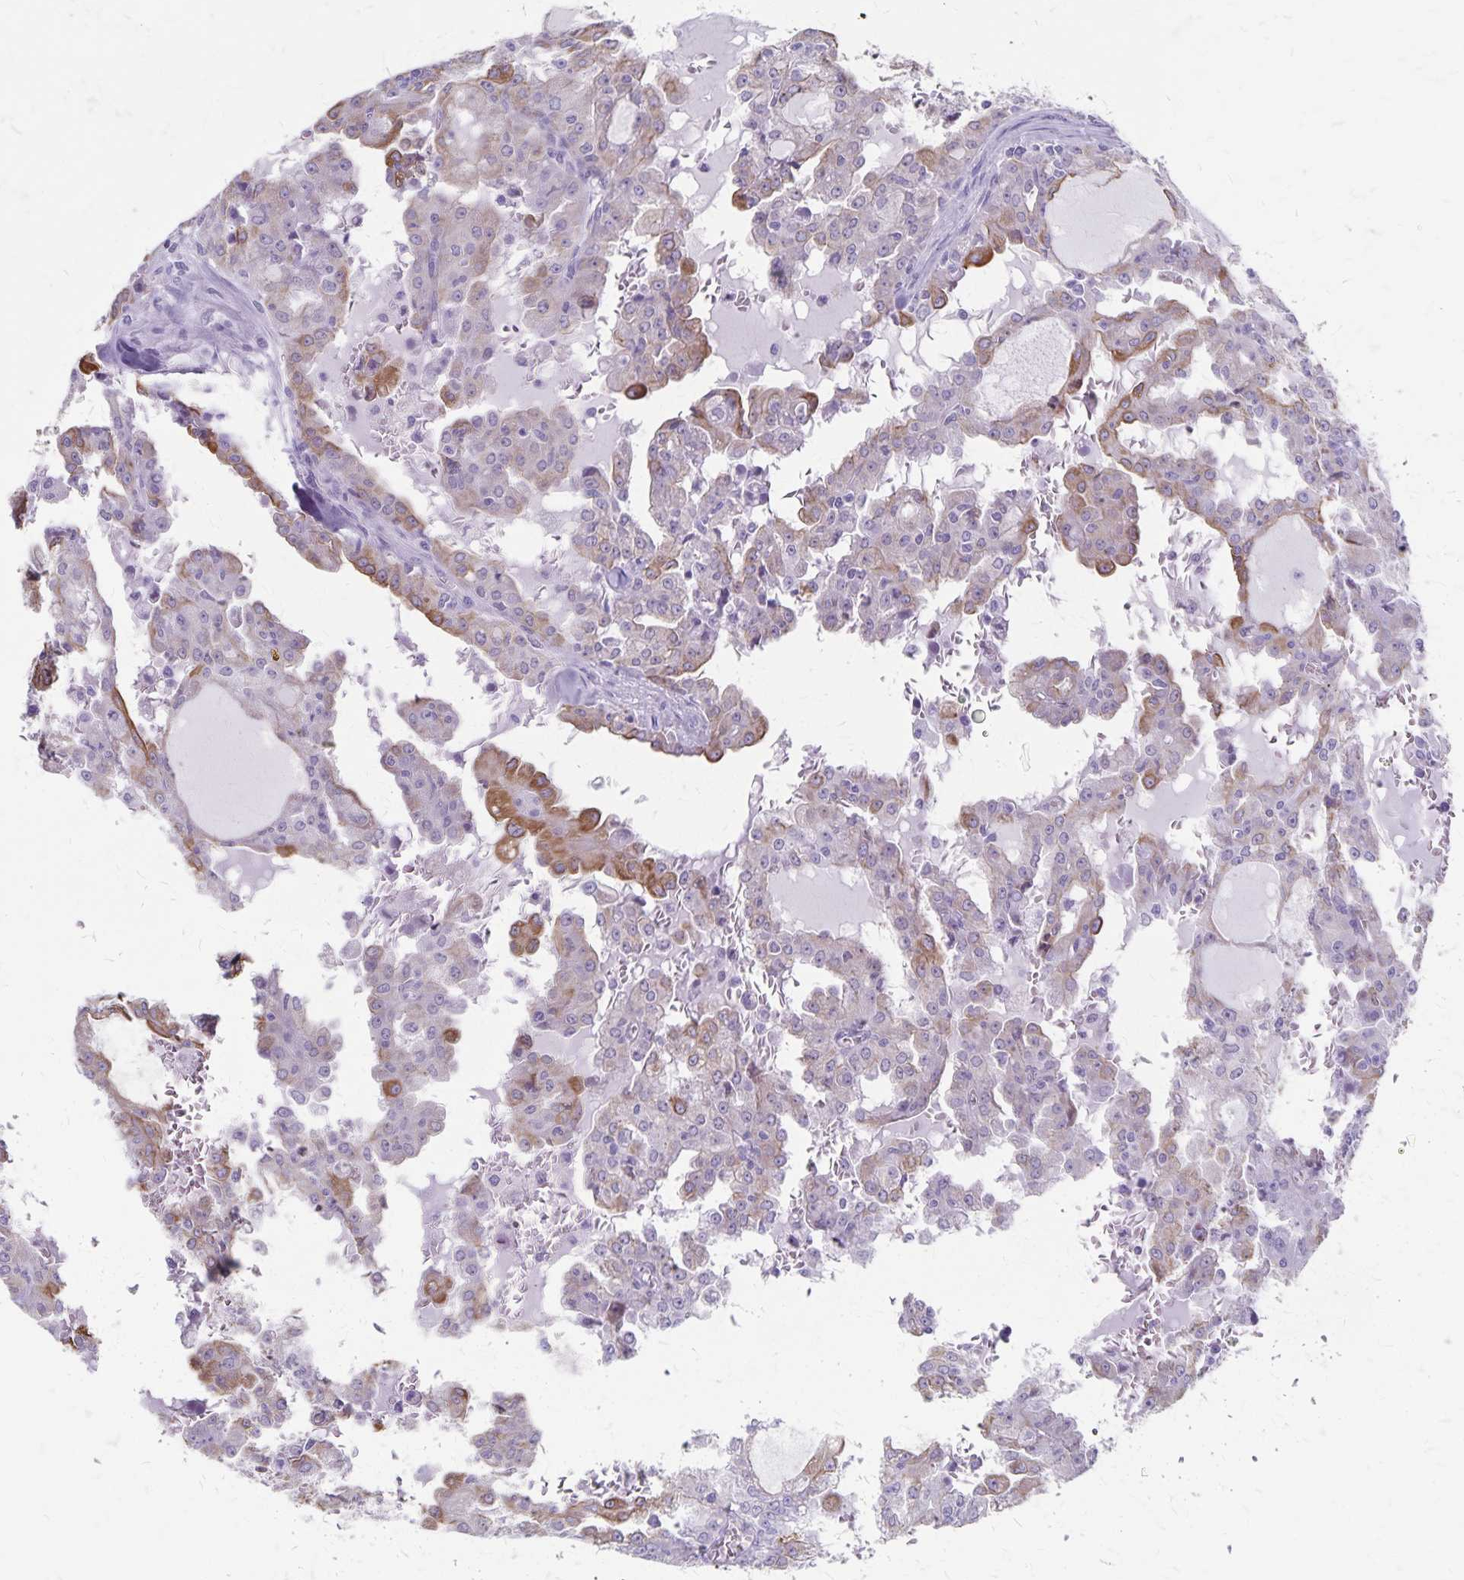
{"staining": {"intensity": "moderate", "quantity": "<25%", "location": "cytoplasmic/membranous"}, "tissue": "head and neck cancer", "cell_type": "Tumor cells", "image_type": "cancer", "snomed": [{"axis": "morphology", "description": "Adenocarcinoma, NOS"}, {"axis": "topography", "description": "Head-Neck"}], "caption": "Protein staining of head and neck cancer (adenocarcinoma) tissue shows moderate cytoplasmic/membranous staining in about <25% of tumor cells. The staining was performed using DAB, with brown indicating positive protein expression. Nuclei are stained blue with hematoxylin.", "gene": "GPBAR1", "patient": {"sex": "male", "age": 64}}